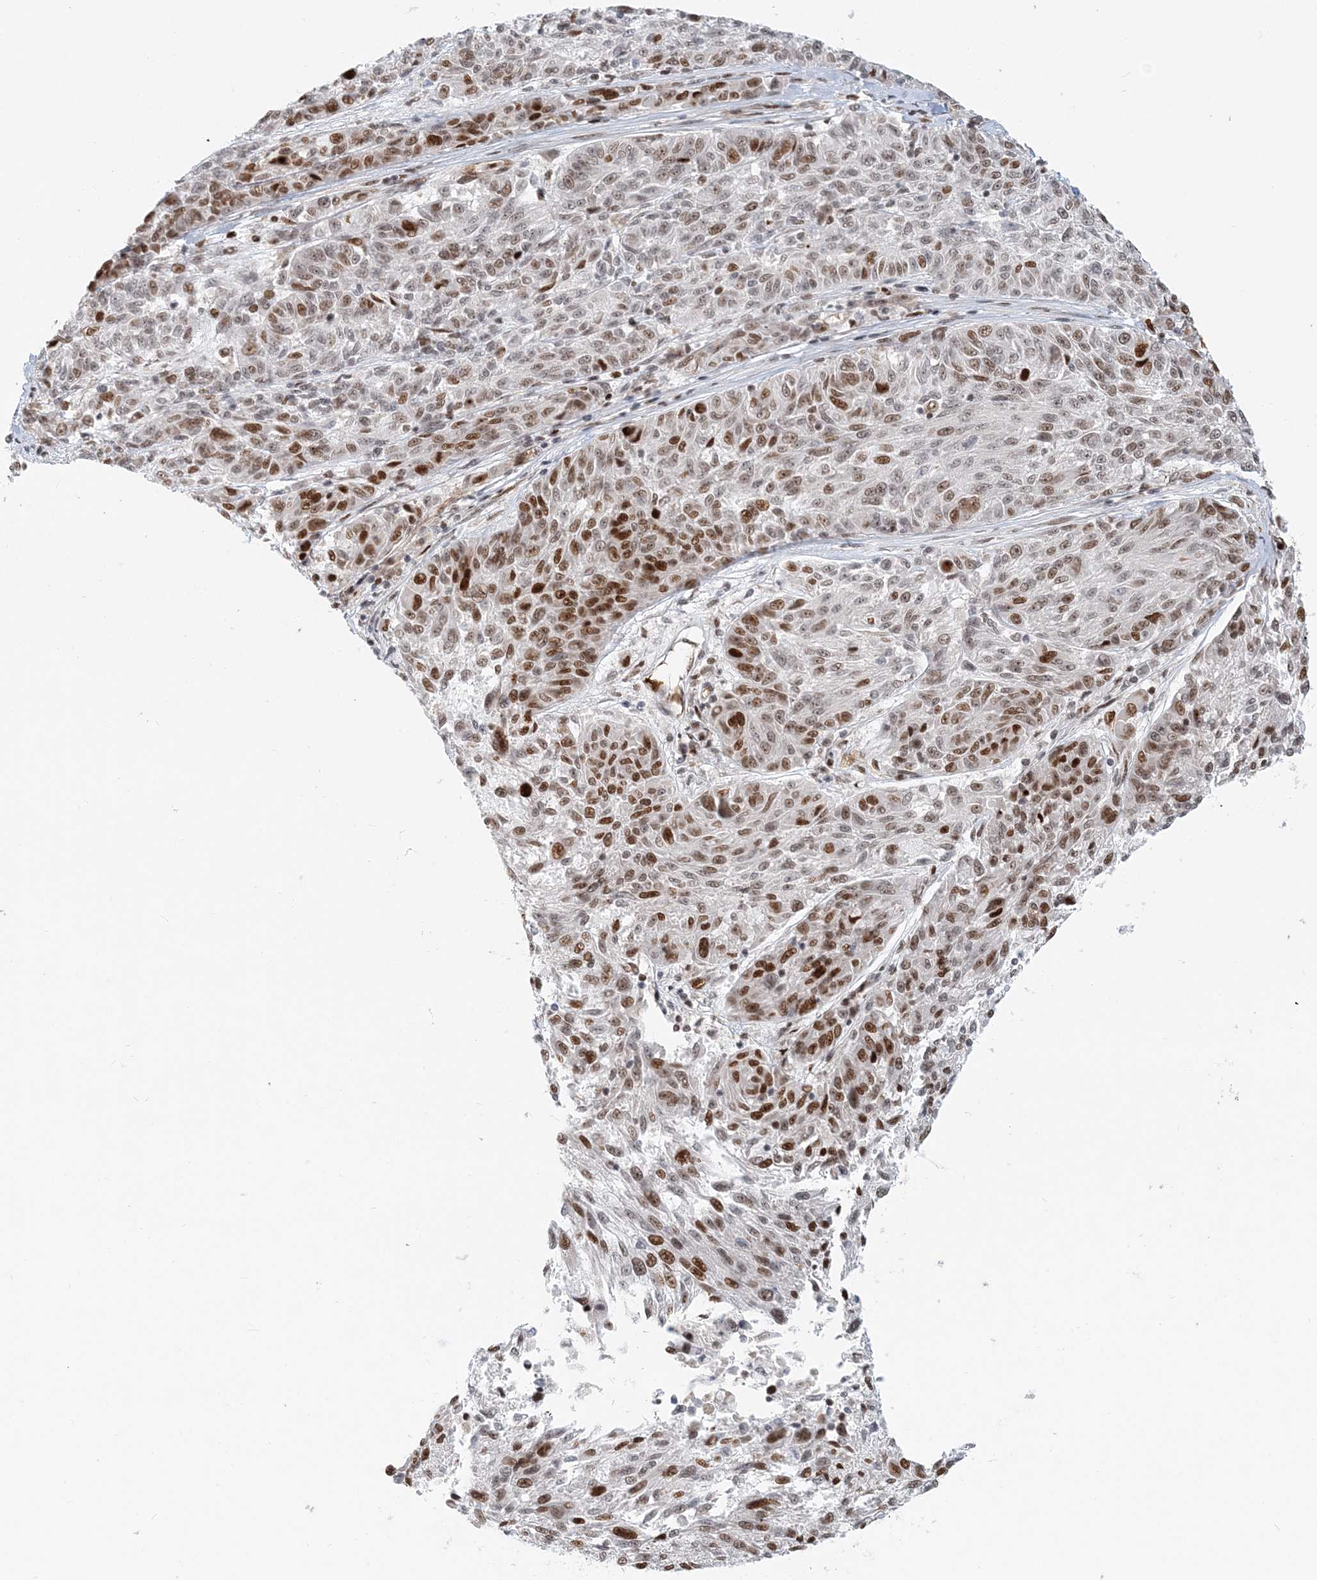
{"staining": {"intensity": "moderate", "quantity": ">75%", "location": "nuclear"}, "tissue": "melanoma", "cell_type": "Tumor cells", "image_type": "cancer", "snomed": [{"axis": "morphology", "description": "Malignant melanoma, NOS"}, {"axis": "topography", "description": "Skin"}], "caption": "Tumor cells show medium levels of moderate nuclear expression in approximately >75% of cells in malignant melanoma.", "gene": "BAZ1B", "patient": {"sex": "male", "age": 53}}